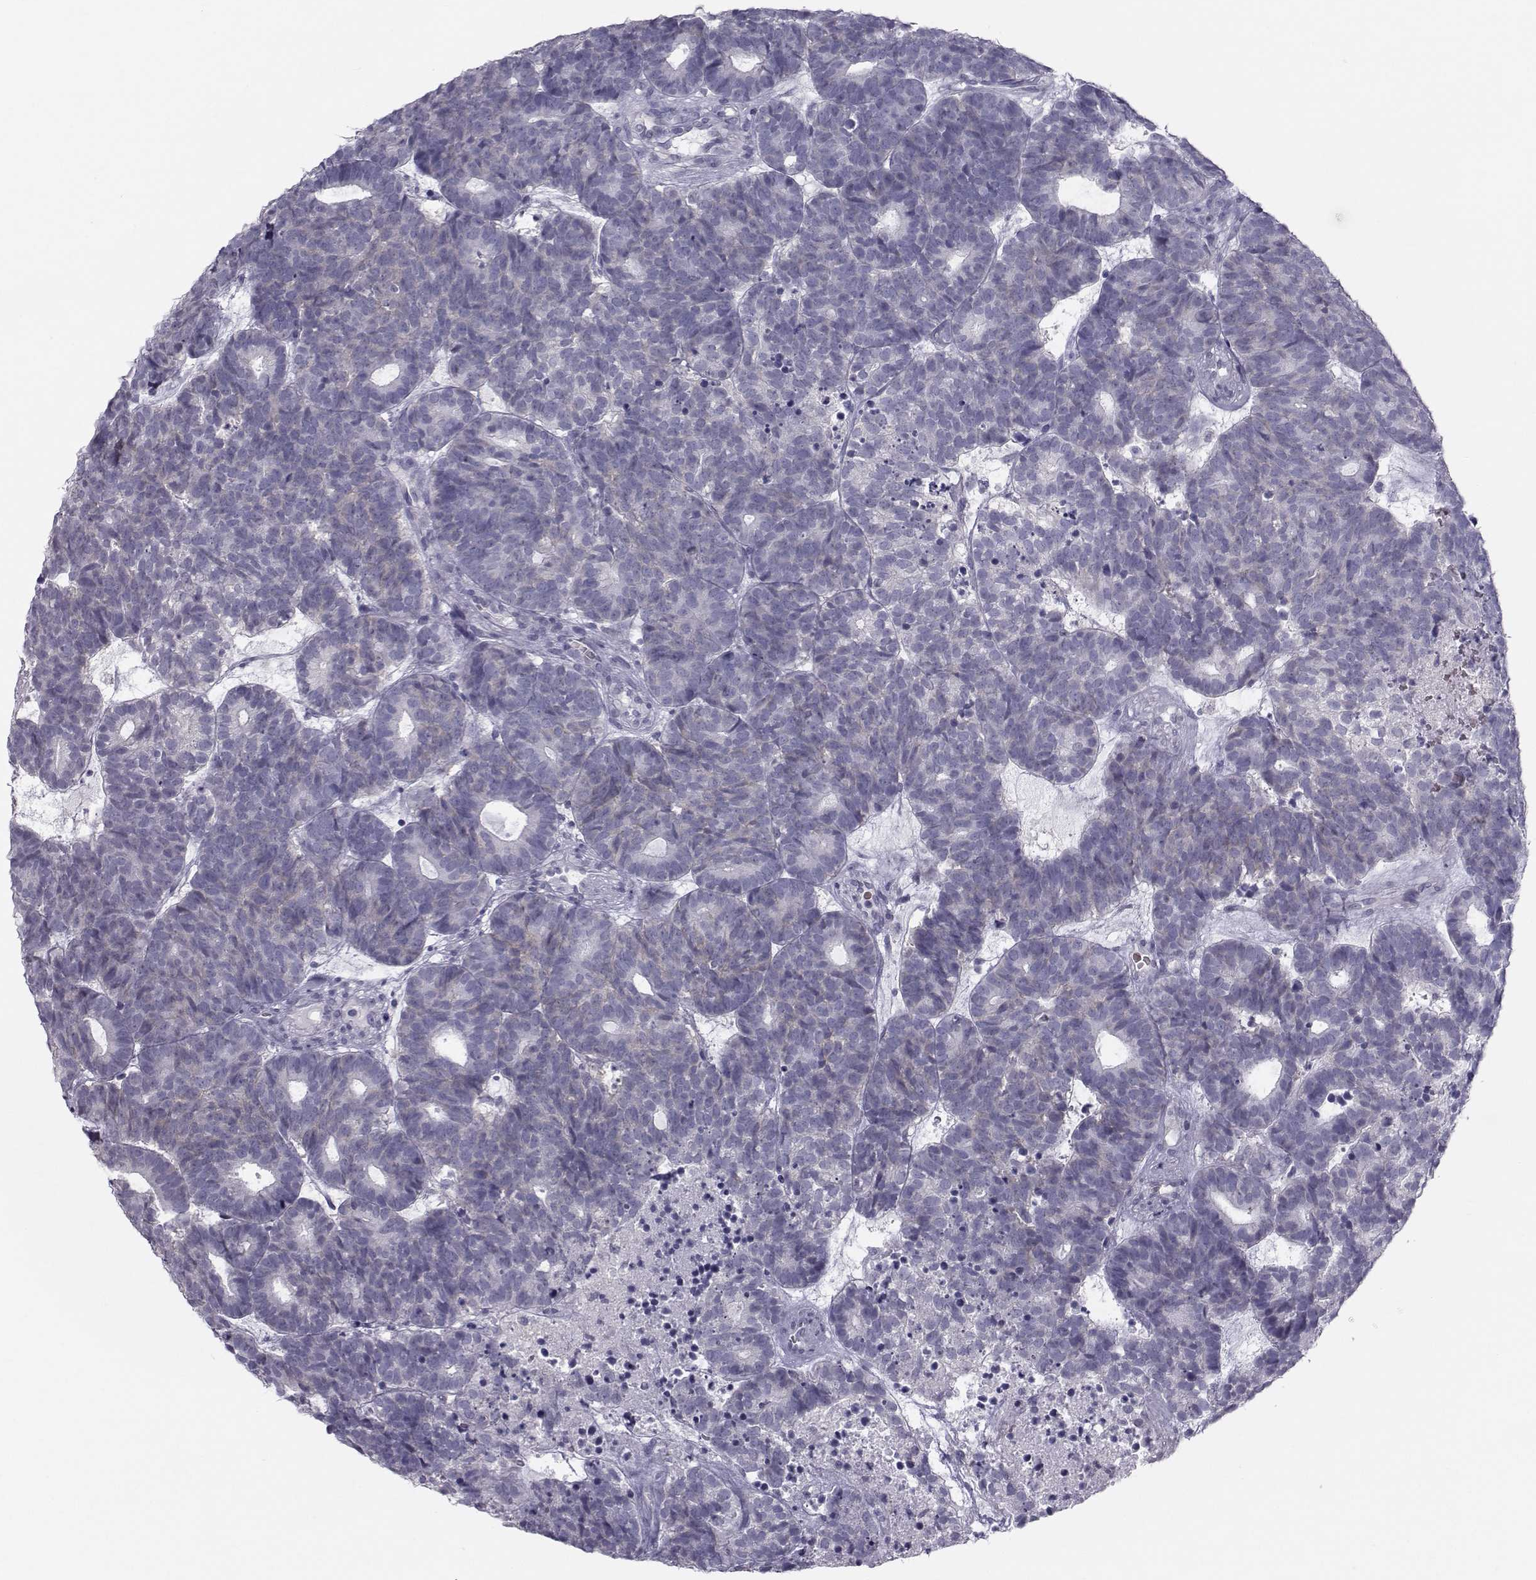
{"staining": {"intensity": "negative", "quantity": "none", "location": "none"}, "tissue": "head and neck cancer", "cell_type": "Tumor cells", "image_type": "cancer", "snomed": [{"axis": "morphology", "description": "Adenocarcinoma, NOS"}, {"axis": "topography", "description": "Head-Neck"}], "caption": "Human head and neck adenocarcinoma stained for a protein using immunohistochemistry (IHC) demonstrates no positivity in tumor cells.", "gene": "GARIN3", "patient": {"sex": "female", "age": 81}}